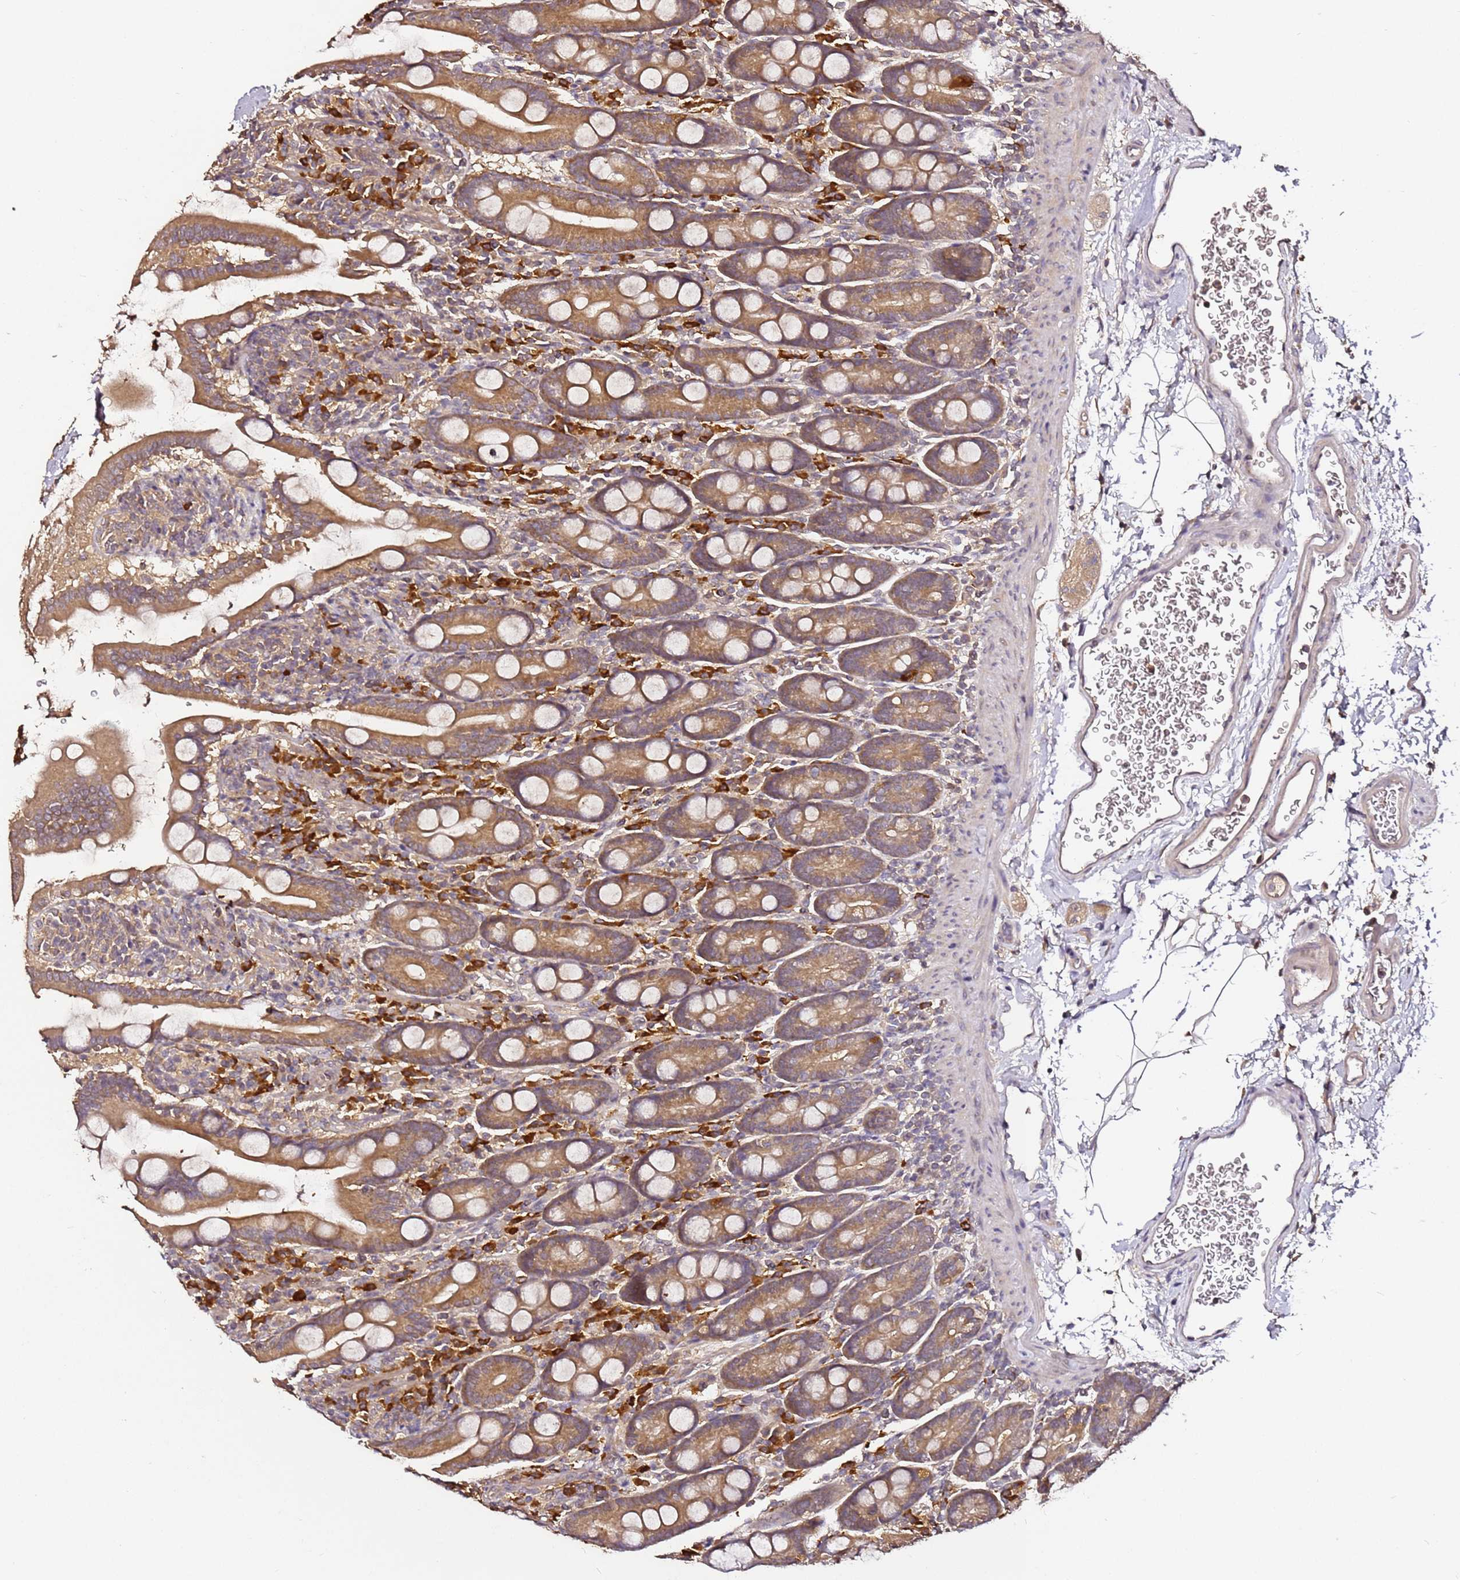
{"staining": {"intensity": "moderate", "quantity": ">75%", "location": "cytoplasmic/membranous"}, "tissue": "duodenum", "cell_type": "Glandular cells", "image_type": "normal", "snomed": [{"axis": "morphology", "description": "Normal tissue, NOS"}, {"axis": "topography", "description": "Duodenum"}], "caption": "Protein staining displays moderate cytoplasmic/membranous expression in about >75% of glandular cells in unremarkable duodenum. (brown staining indicates protein expression, while blue staining denotes nuclei).", "gene": "C6orf136", "patient": {"sex": "male", "age": 35}}